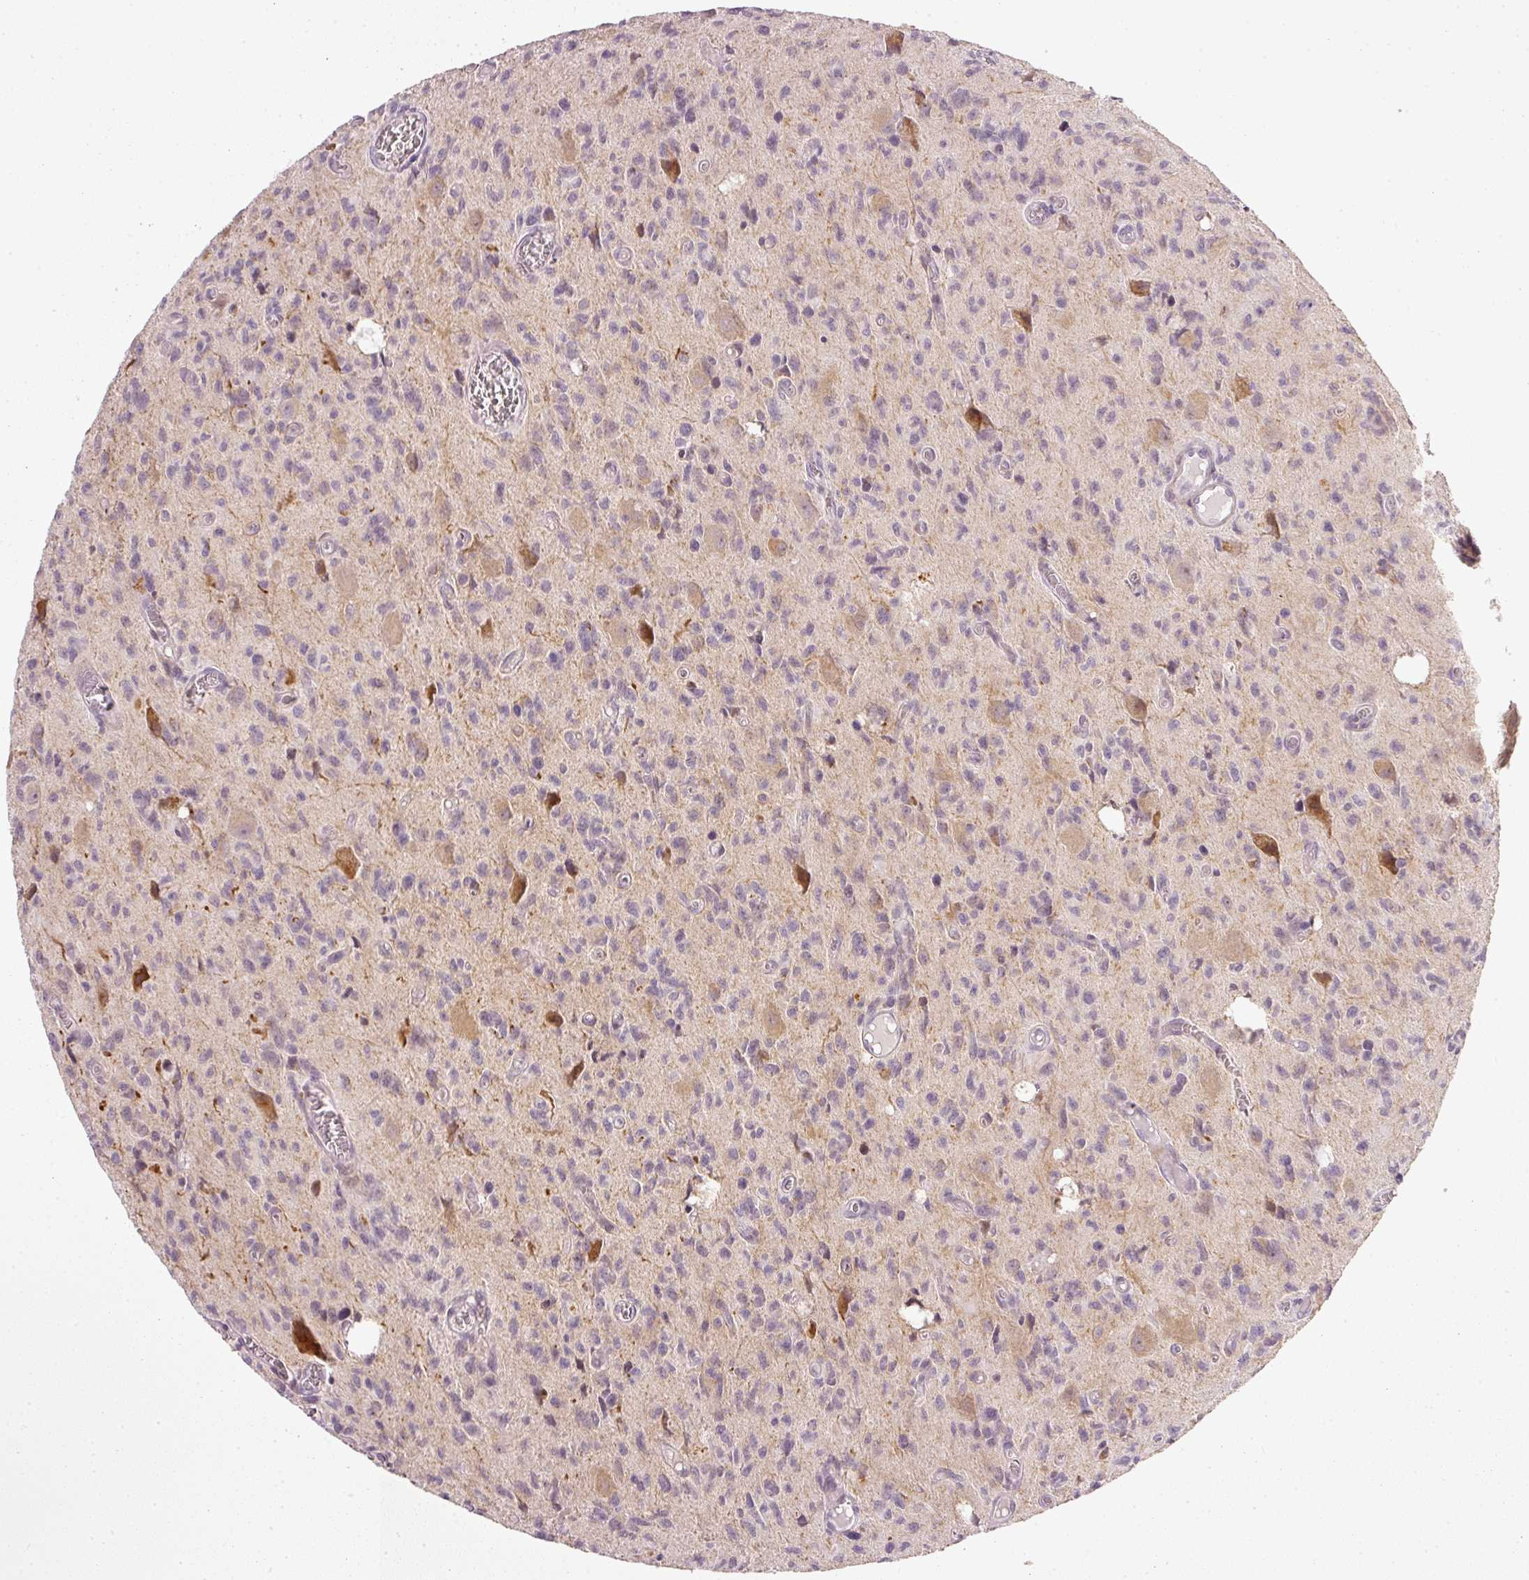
{"staining": {"intensity": "negative", "quantity": "none", "location": "none"}, "tissue": "glioma", "cell_type": "Tumor cells", "image_type": "cancer", "snomed": [{"axis": "morphology", "description": "Glioma, malignant, High grade"}, {"axis": "topography", "description": "Brain"}], "caption": "Malignant glioma (high-grade) was stained to show a protein in brown. There is no significant expression in tumor cells.", "gene": "NRDE2", "patient": {"sex": "male", "age": 76}}